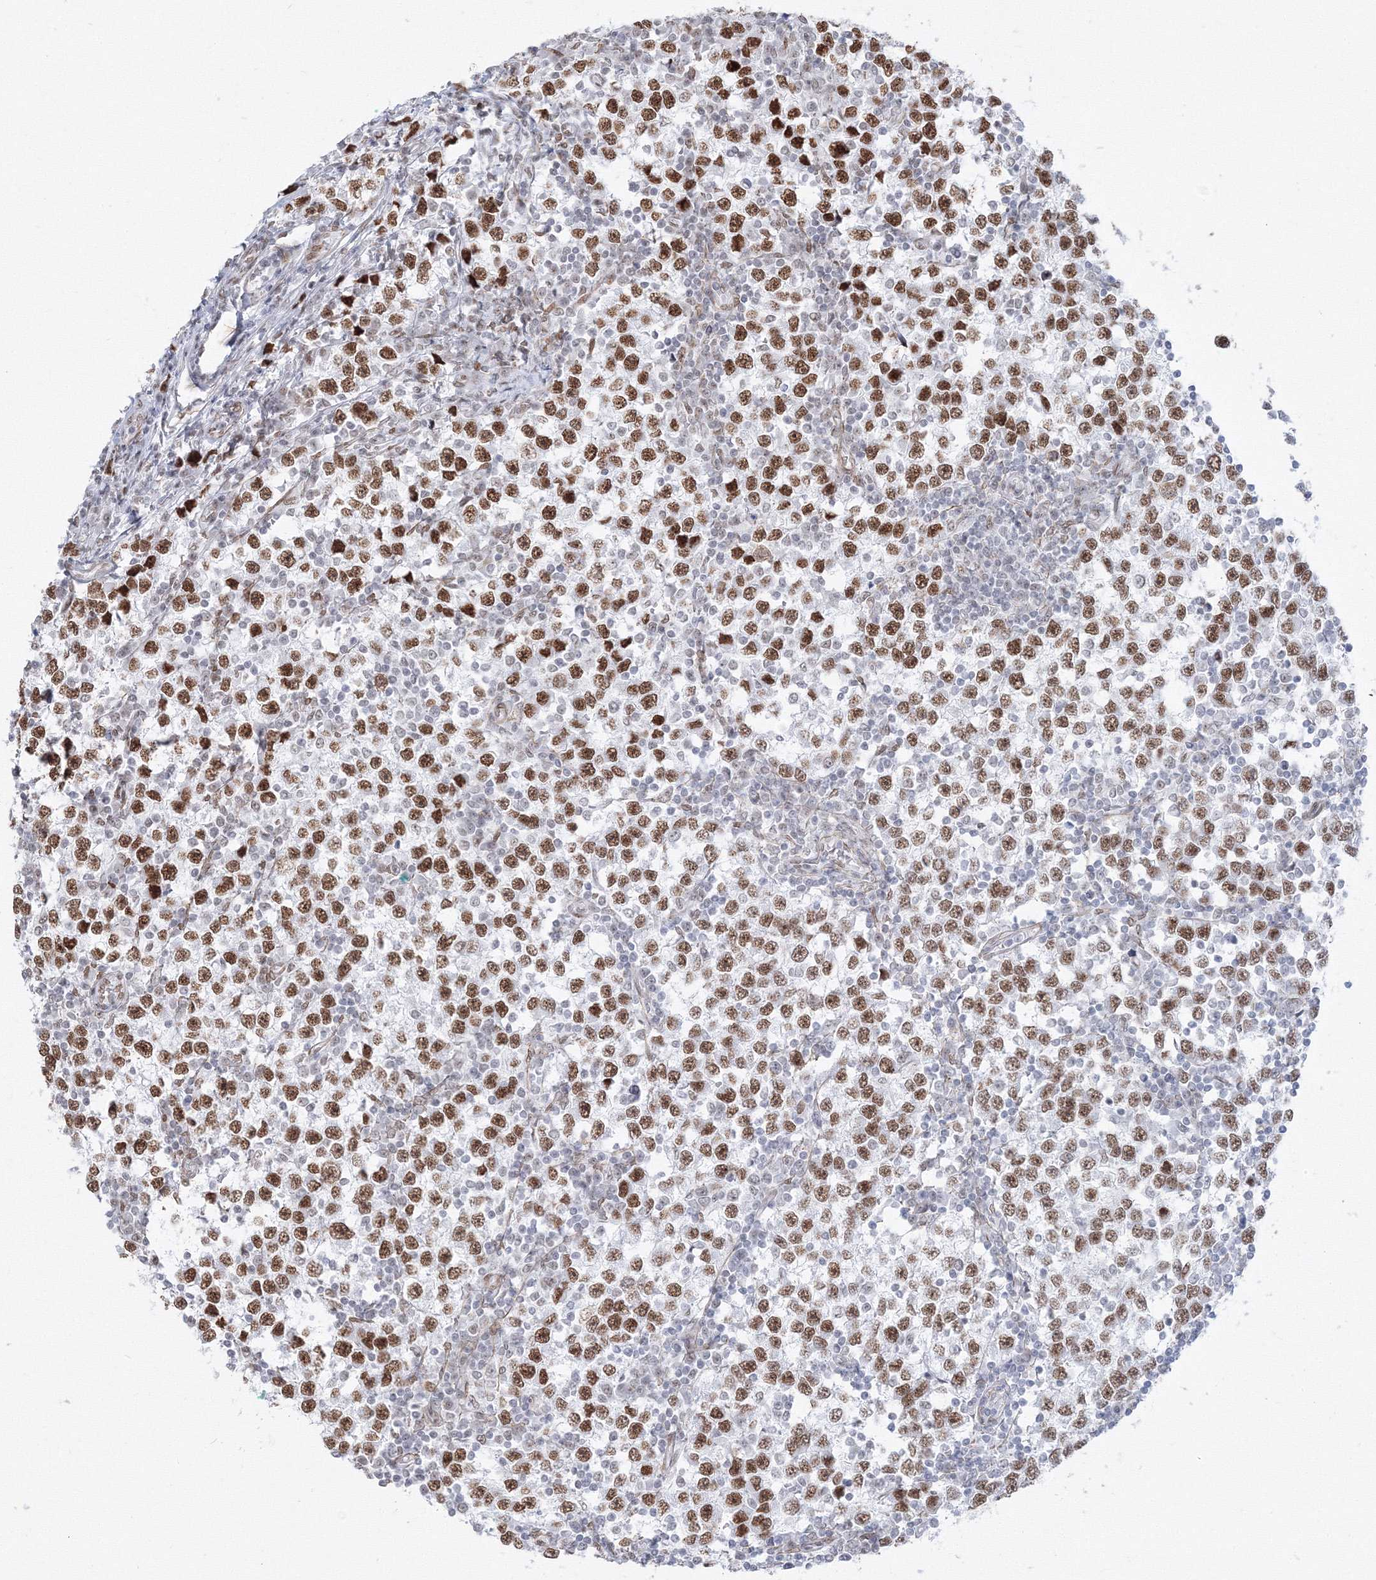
{"staining": {"intensity": "moderate", "quantity": ">75%", "location": "nuclear"}, "tissue": "testis cancer", "cell_type": "Tumor cells", "image_type": "cancer", "snomed": [{"axis": "morphology", "description": "Seminoma, NOS"}, {"axis": "topography", "description": "Testis"}], "caption": "The micrograph reveals a brown stain indicating the presence of a protein in the nuclear of tumor cells in testis cancer. The staining was performed using DAB (3,3'-diaminobenzidine), with brown indicating positive protein expression. Nuclei are stained blue with hematoxylin.", "gene": "ZNF638", "patient": {"sex": "male", "age": 65}}